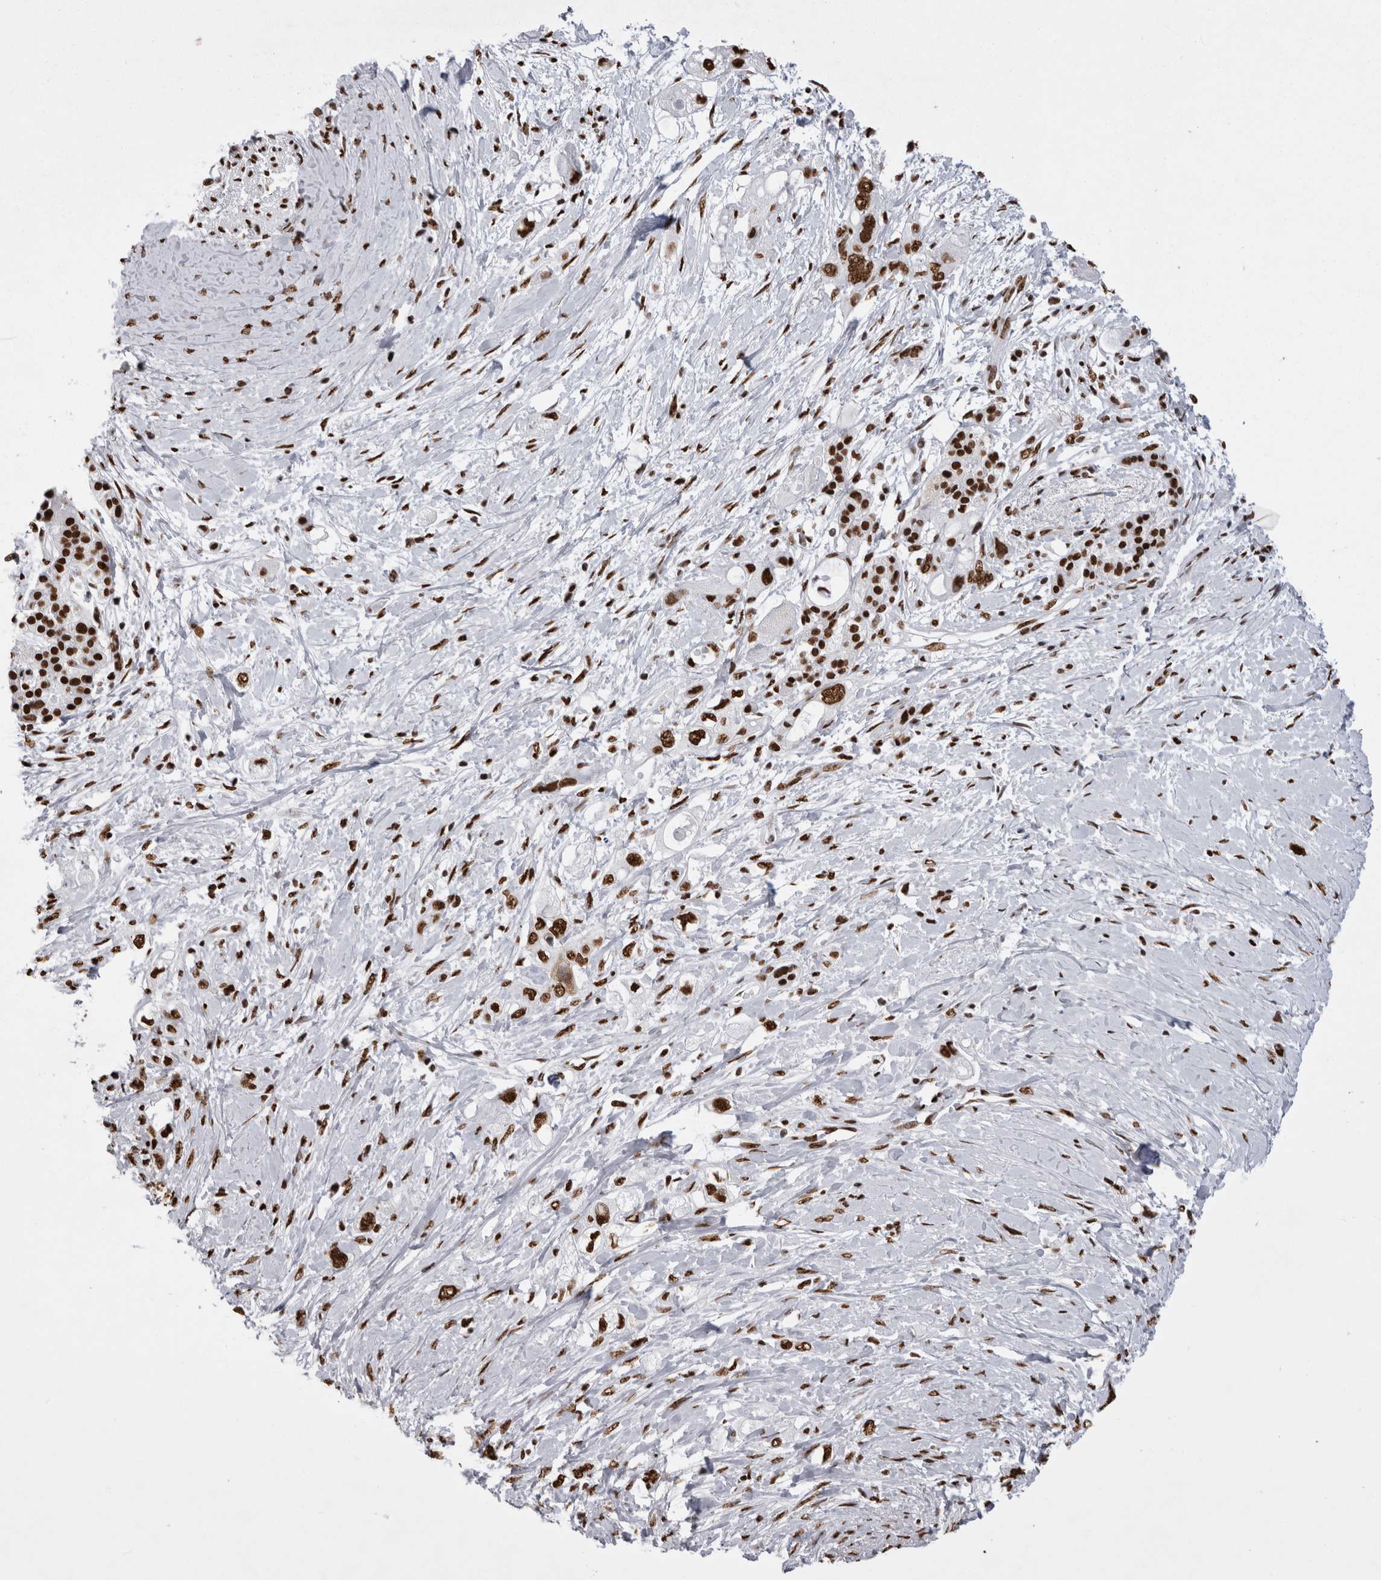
{"staining": {"intensity": "strong", "quantity": ">75%", "location": "nuclear"}, "tissue": "pancreatic cancer", "cell_type": "Tumor cells", "image_type": "cancer", "snomed": [{"axis": "morphology", "description": "Adenocarcinoma, NOS"}, {"axis": "topography", "description": "Pancreas"}], "caption": "IHC staining of pancreatic adenocarcinoma, which displays high levels of strong nuclear positivity in about >75% of tumor cells indicating strong nuclear protein staining. The staining was performed using DAB (3,3'-diaminobenzidine) (brown) for protein detection and nuclei were counterstained in hematoxylin (blue).", "gene": "ALPK3", "patient": {"sex": "female", "age": 56}}